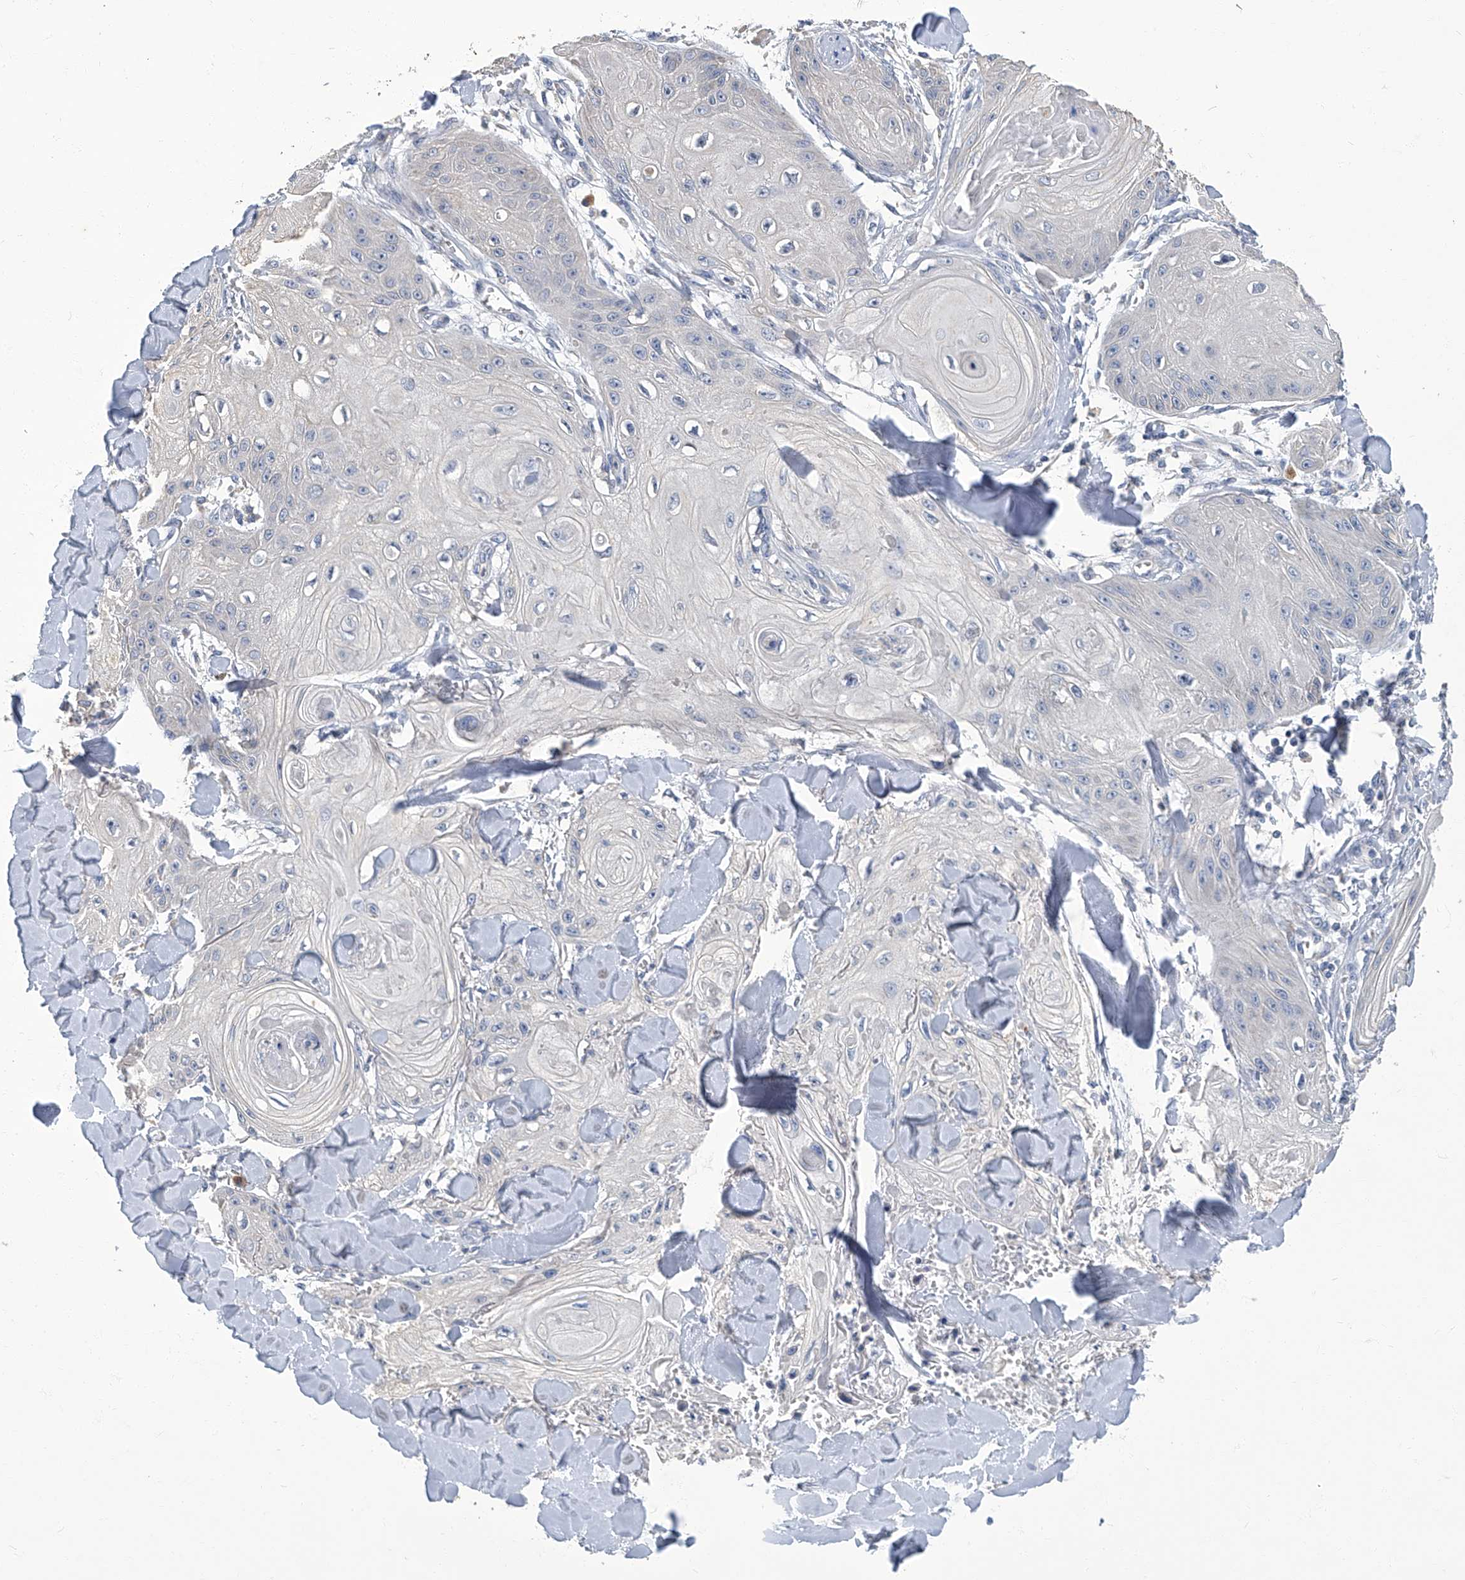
{"staining": {"intensity": "negative", "quantity": "none", "location": "none"}, "tissue": "skin cancer", "cell_type": "Tumor cells", "image_type": "cancer", "snomed": [{"axis": "morphology", "description": "Squamous cell carcinoma, NOS"}, {"axis": "topography", "description": "Skin"}], "caption": "The immunohistochemistry histopathology image has no significant positivity in tumor cells of squamous cell carcinoma (skin) tissue.", "gene": "TGFBR1", "patient": {"sex": "male", "age": 74}}